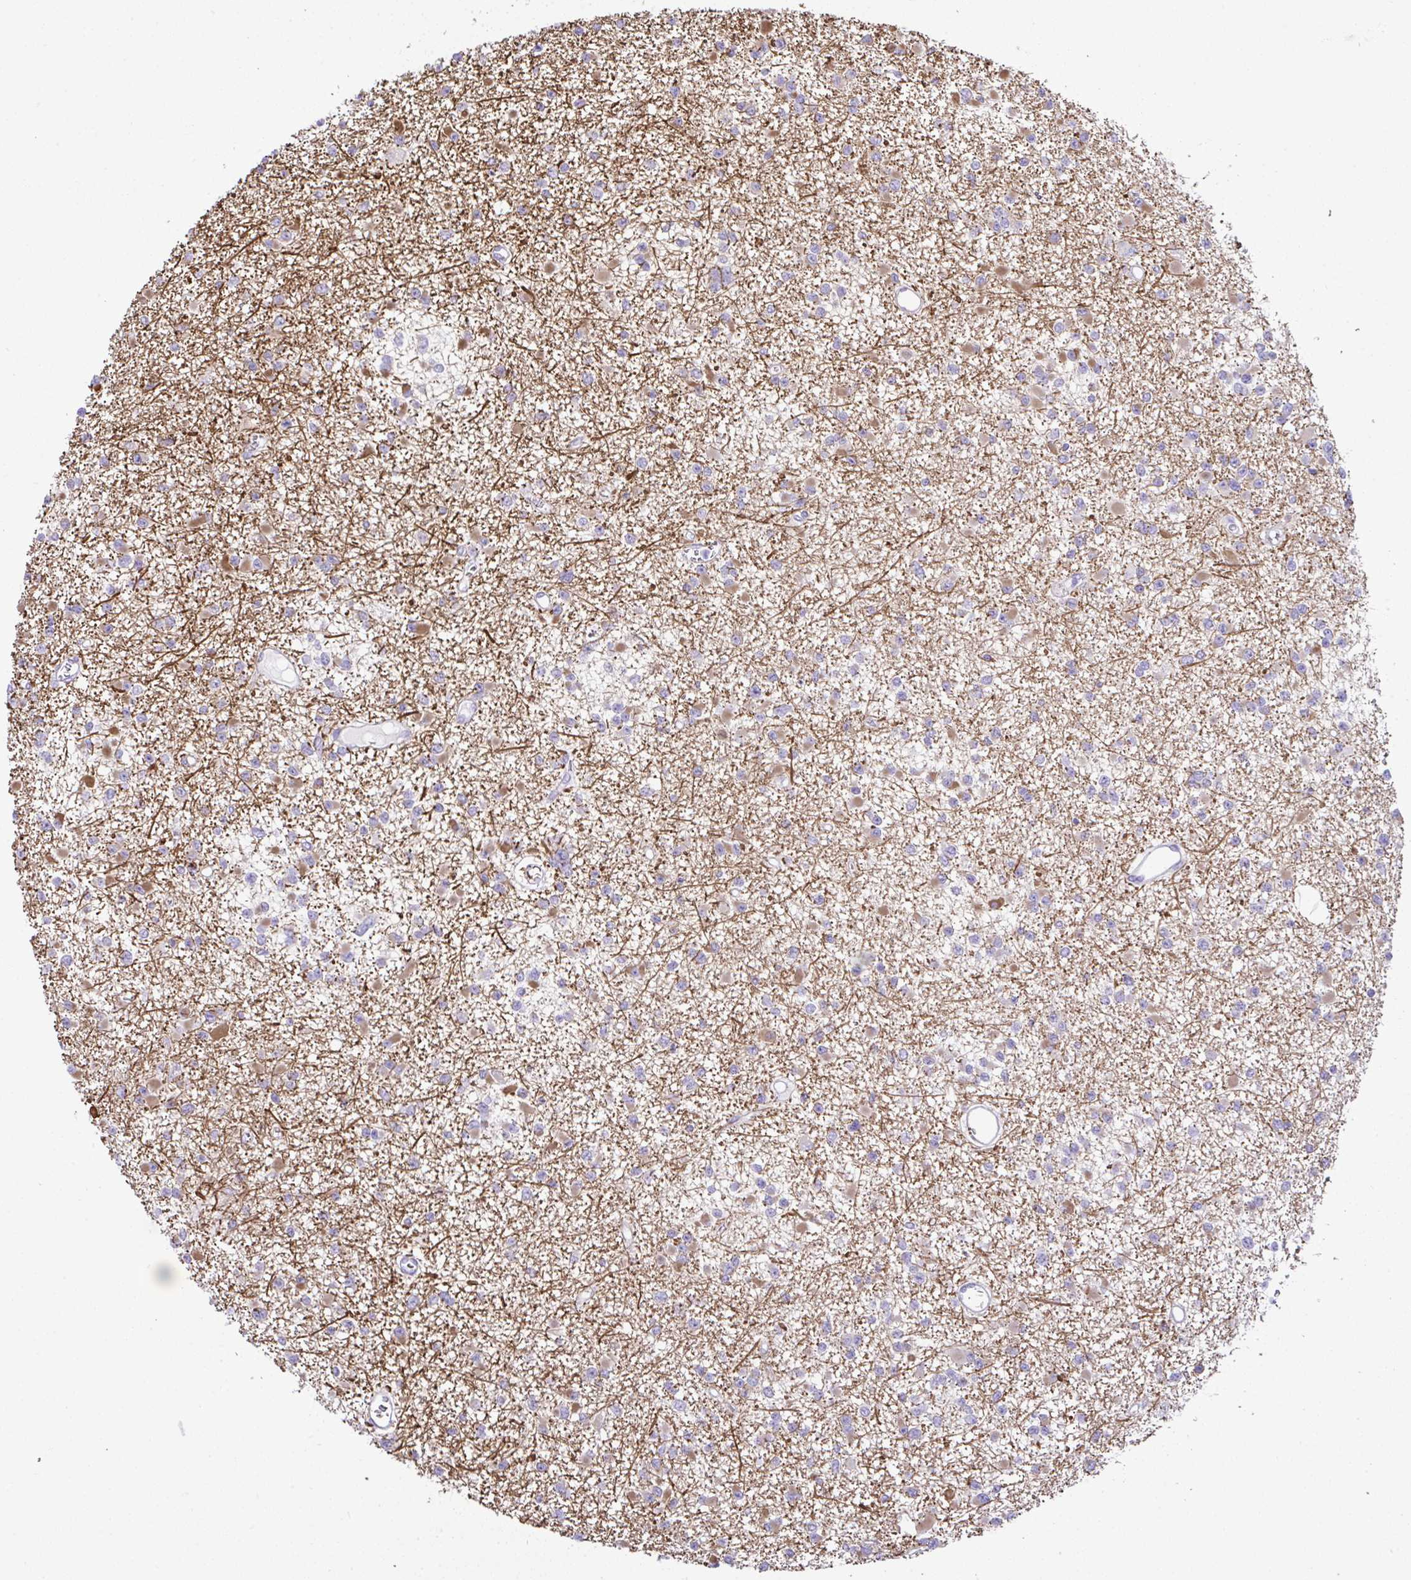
{"staining": {"intensity": "moderate", "quantity": "25%-75%", "location": "cytoplasmic/membranous"}, "tissue": "glioma", "cell_type": "Tumor cells", "image_type": "cancer", "snomed": [{"axis": "morphology", "description": "Glioma, malignant, Low grade"}, {"axis": "topography", "description": "Brain"}], "caption": "Immunohistochemical staining of human malignant low-grade glioma reveals medium levels of moderate cytoplasmic/membranous expression in approximately 25%-75% of tumor cells. The staining was performed using DAB (3,3'-diaminobenzidine) to visualize the protein expression in brown, while the nuclei were stained in blue with hematoxylin (Magnification: 20x).", "gene": "OR4P4", "patient": {"sex": "female", "age": 22}}